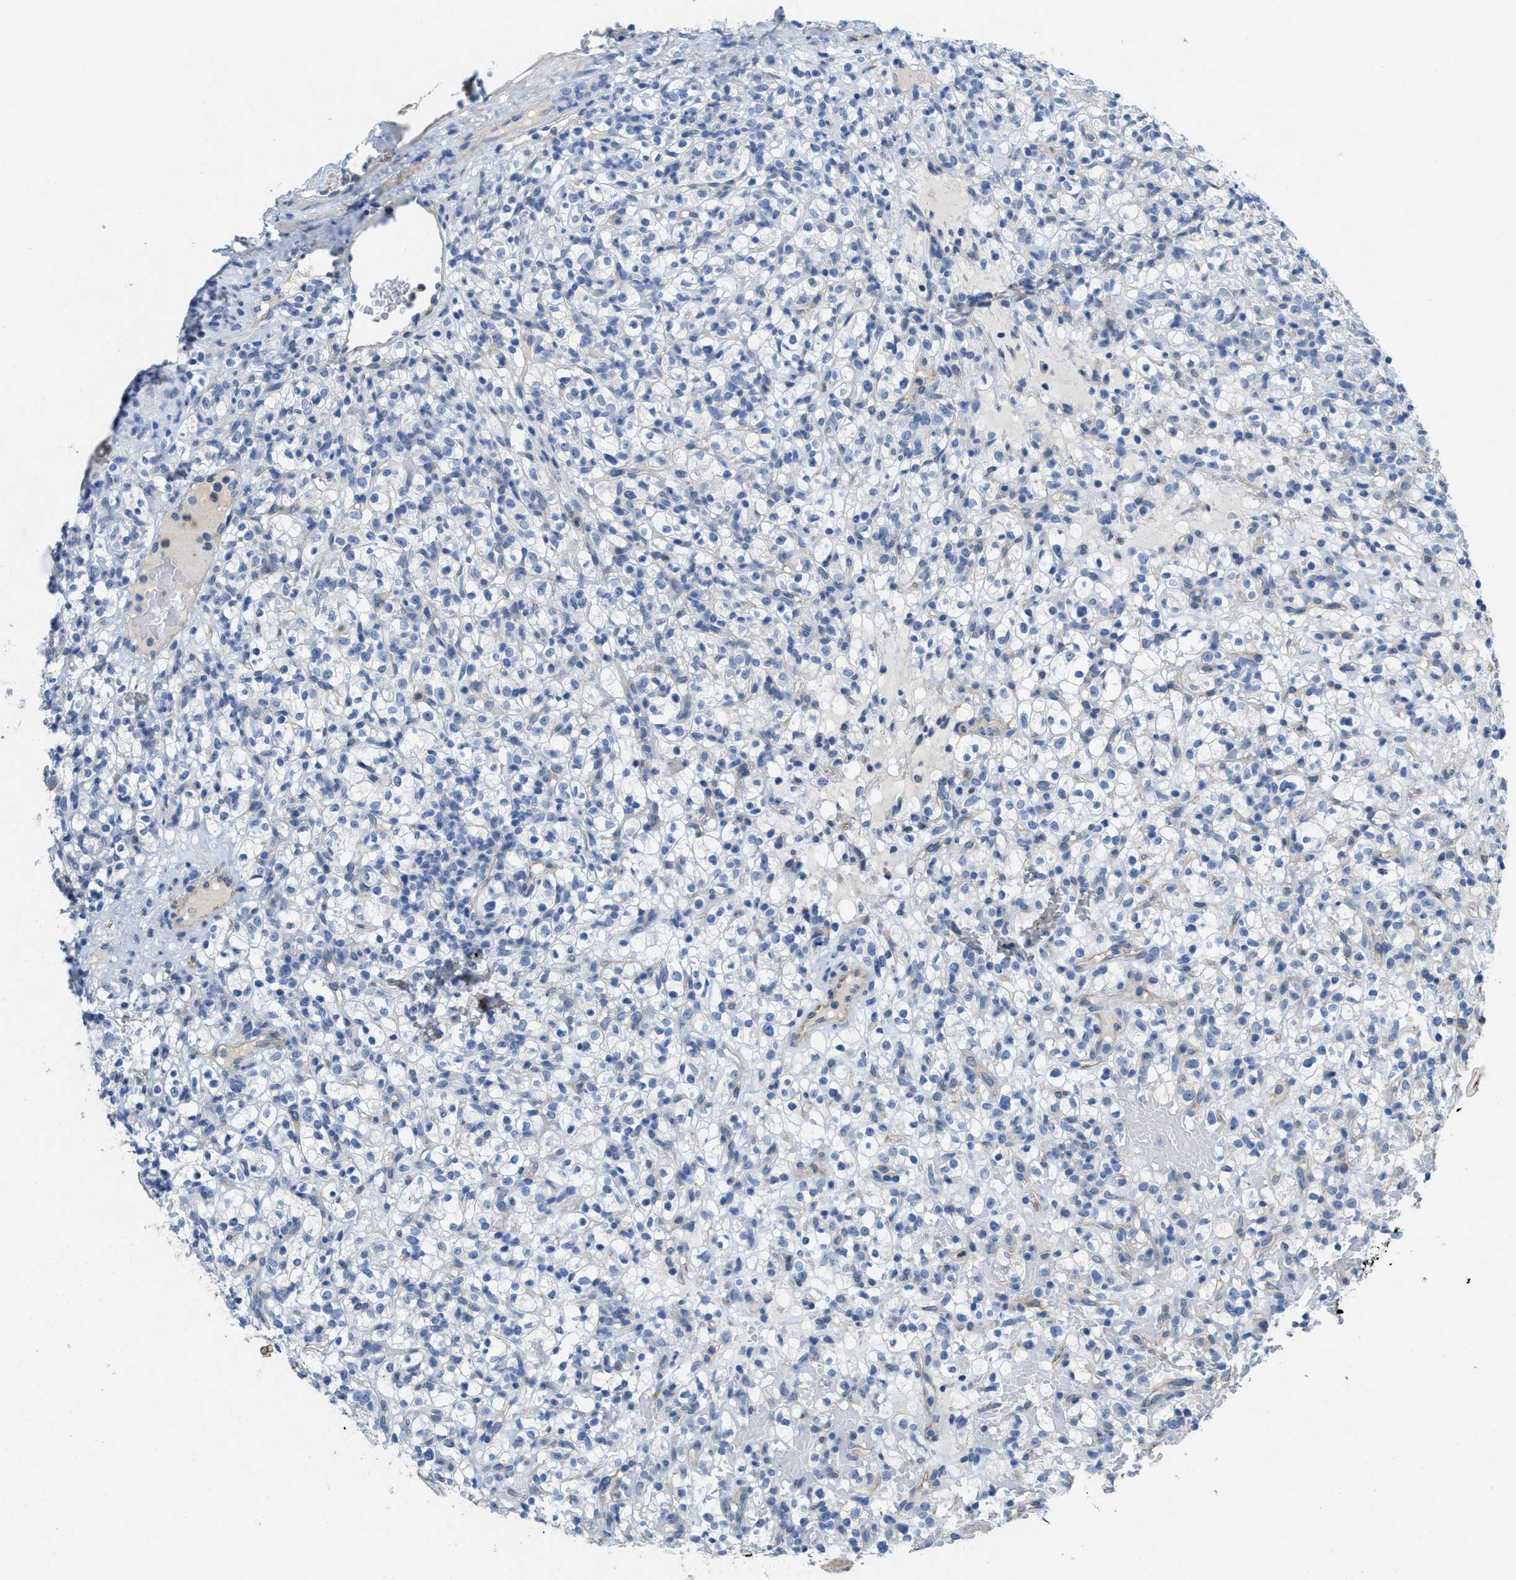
{"staining": {"intensity": "negative", "quantity": "none", "location": "none"}, "tissue": "renal cancer", "cell_type": "Tumor cells", "image_type": "cancer", "snomed": [{"axis": "morphology", "description": "Normal tissue, NOS"}, {"axis": "morphology", "description": "Adenocarcinoma, NOS"}, {"axis": "topography", "description": "Kidney"}], "caption": "Tumor cells show no significant staining in renal adenocarcinoma. Brightfield microscopy of immunohistochemistry stained with DAB (3,3'-diaminobenzidine) (brown) and hematoxylin (blue), captured at high magnification.", "gene": "CPA2", "patient": {"sex": "female", "age": 72}}